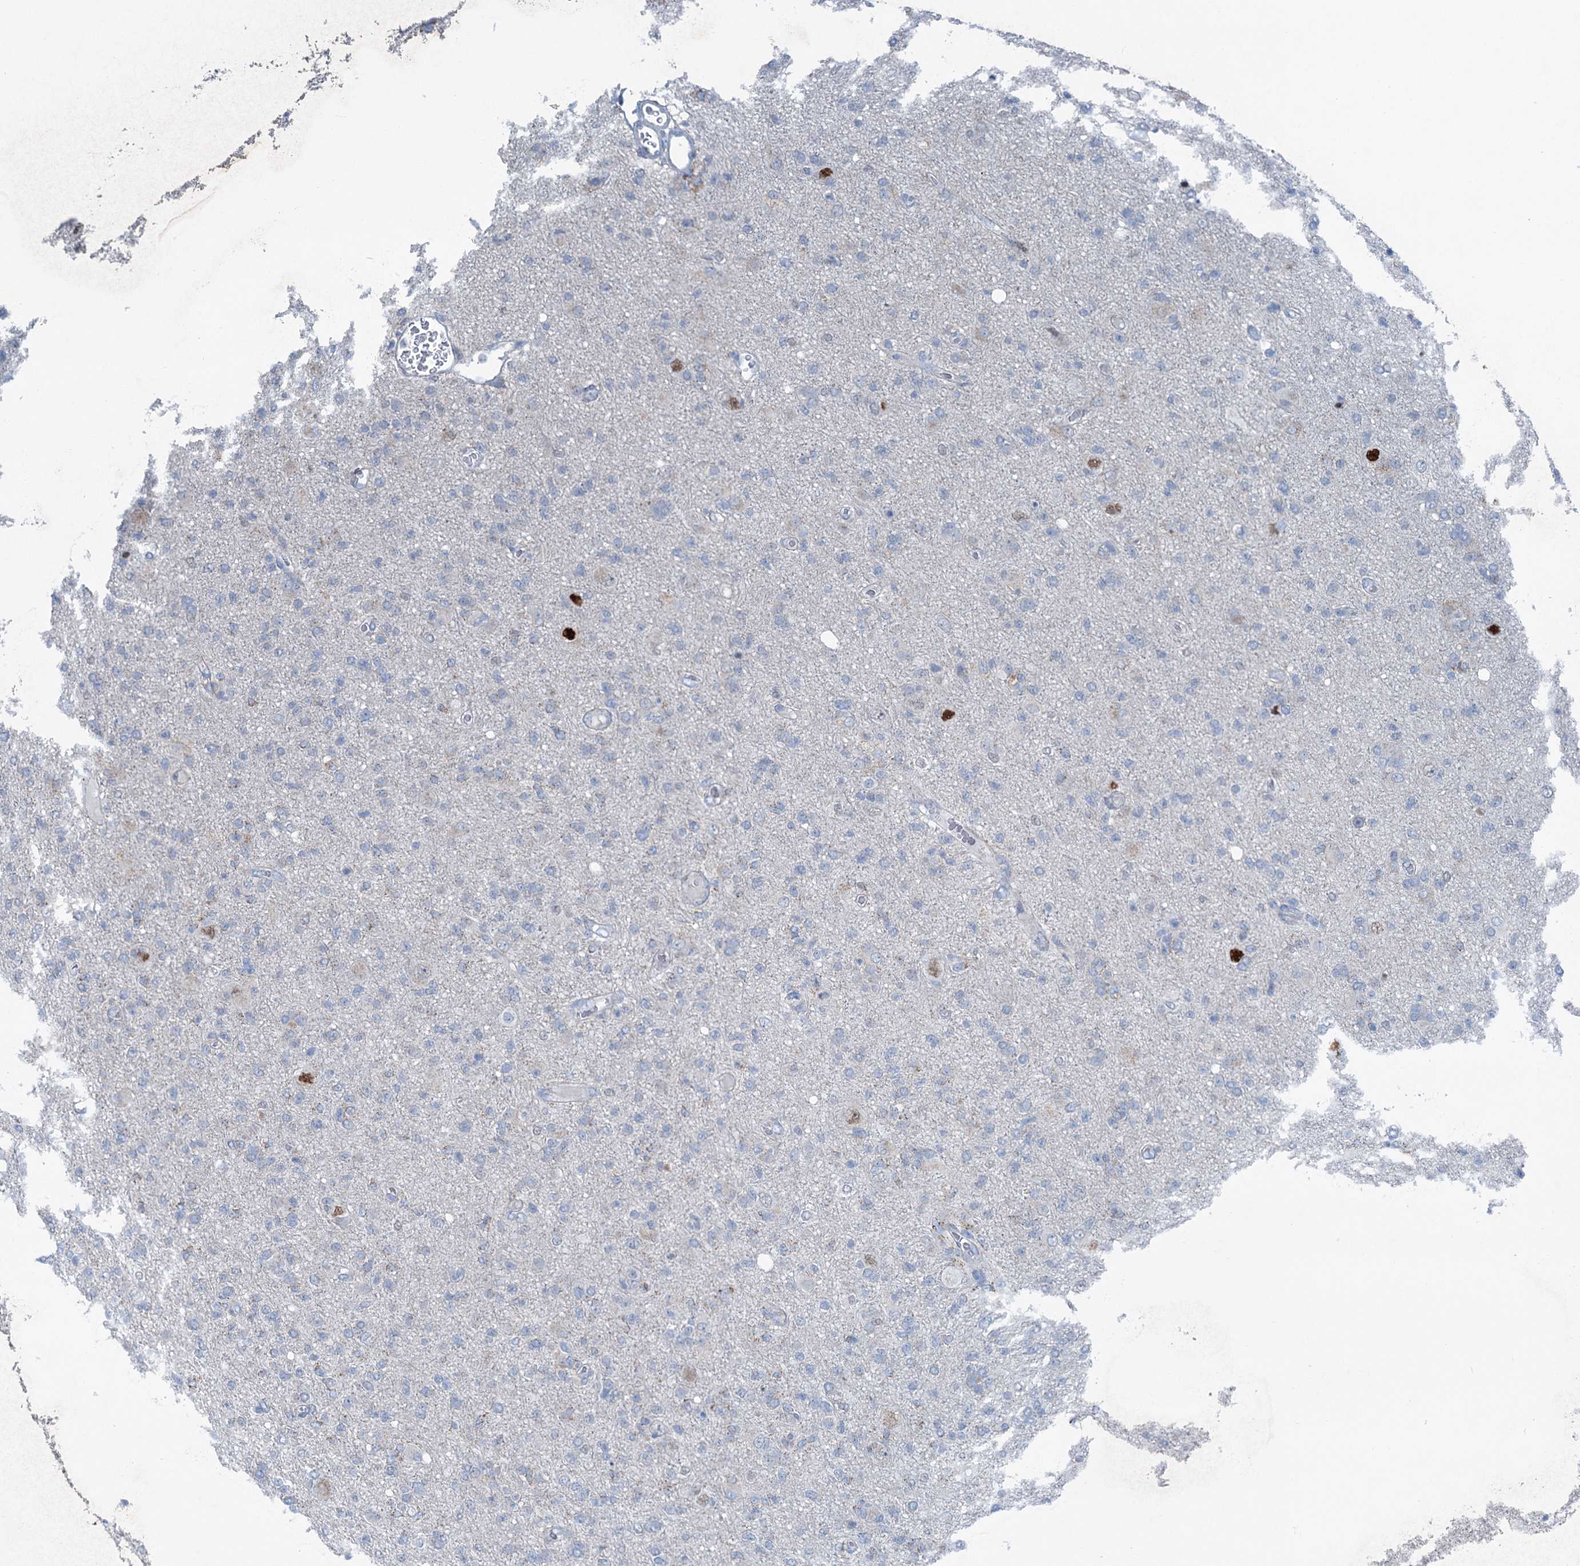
{"staining": {"intensity": "negative", "quantity": "none", "location": "none"}, "tissue": "glioma", "cell_type": "Tumor cells", "image_type": "cancer", "snomed": [{"axis": "morphology", "description": "Glioma, malignant, High grade"}, {"axis": "topography", "description": "Brain"}], "caption": "Human malignant high-grade glioma stained for a protein using immunohistochemistry reveals no expression in tumor cells.", "gene": "ELP4", "patient": {"sex": "female", "age": 57}}